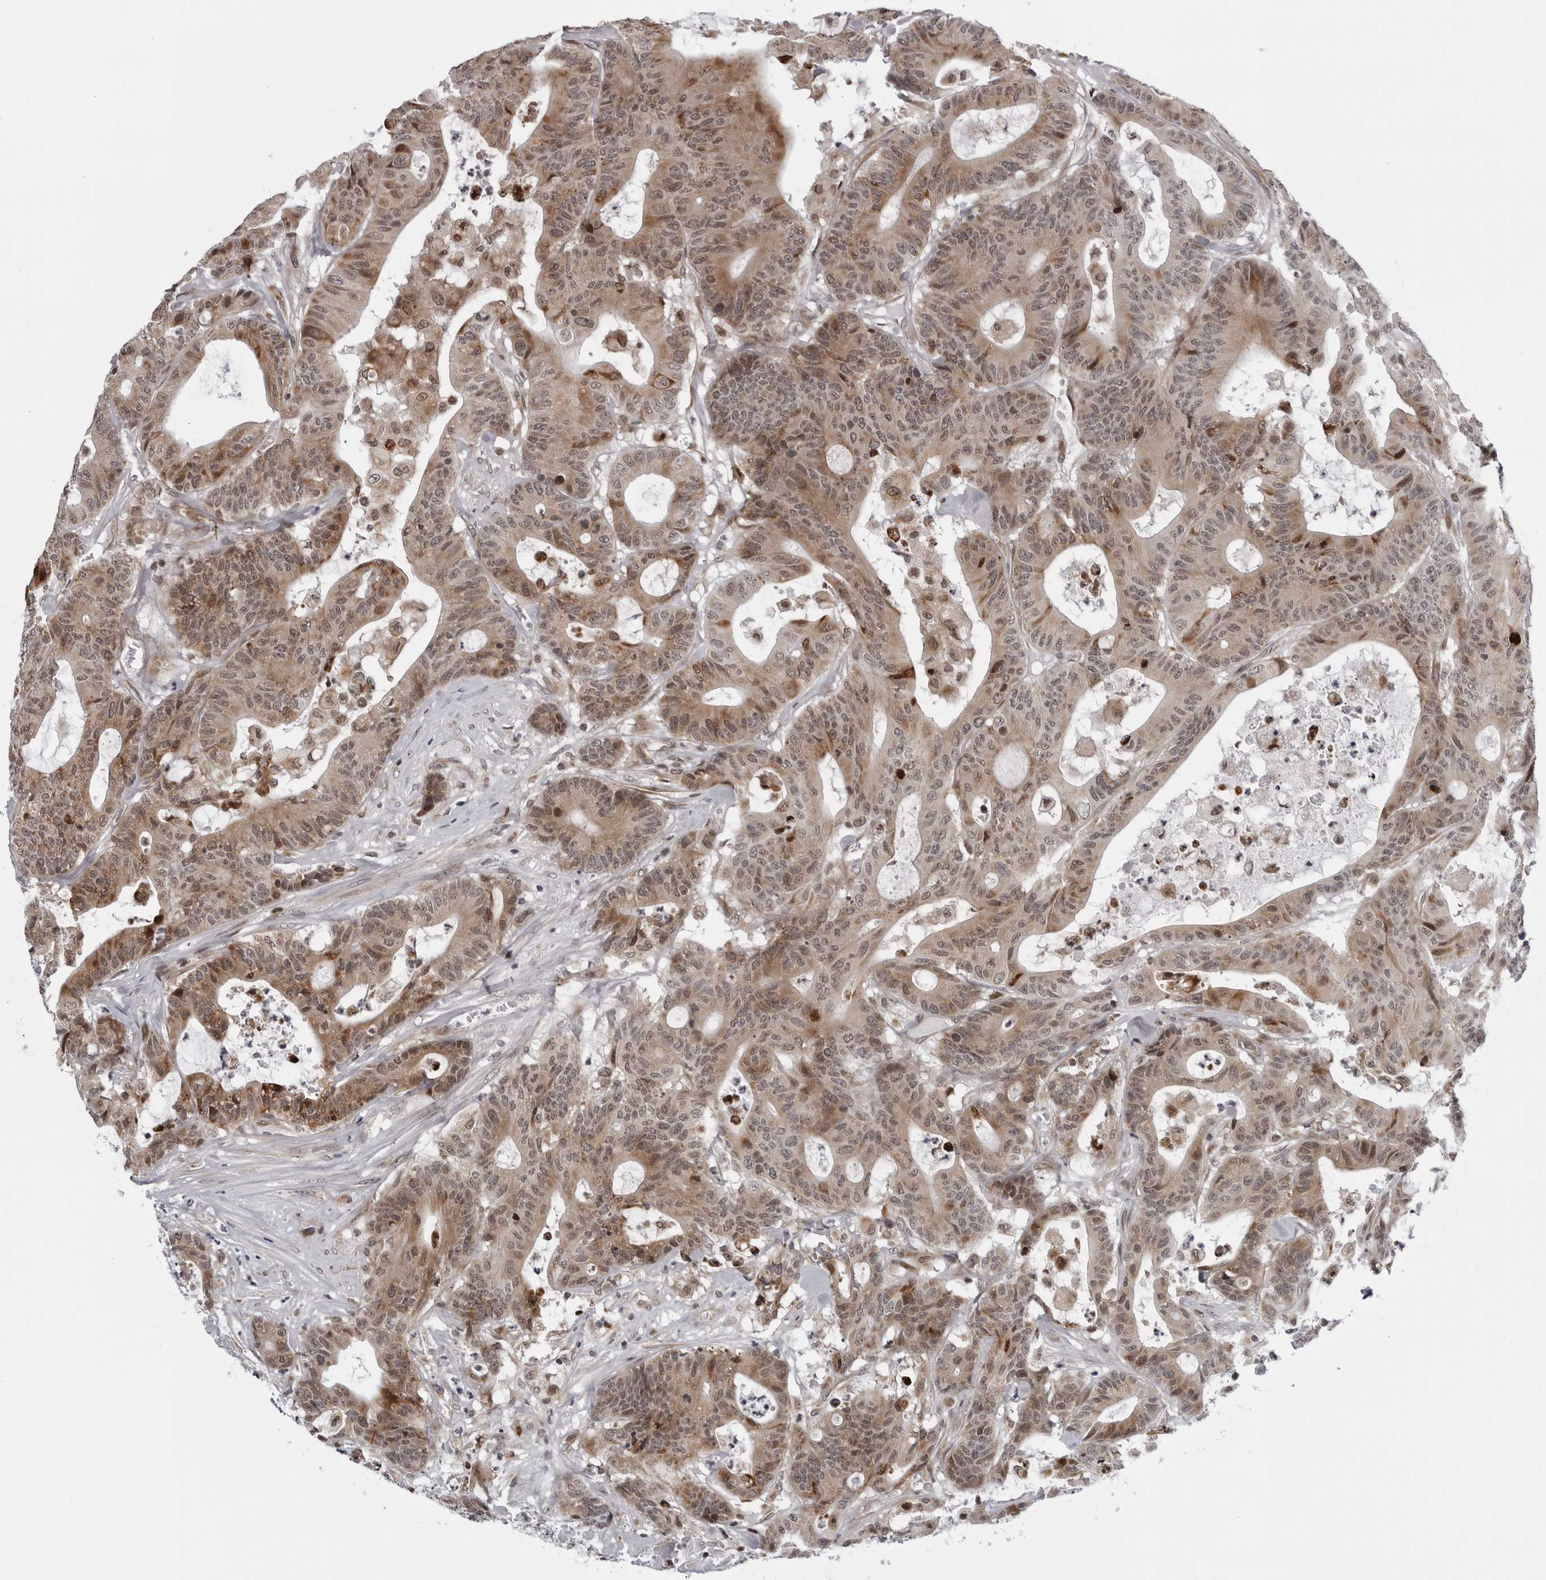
{"staining": {"intensity": "moderate", "quantity": ">75%", "location": "cytoplasmic/membranous"}, "tissue": "colorectal cancer", "cell_type": "Tumor cells", "image_type": "cancer", "snomed": [{"axis": "morphology", "description": "Adenocarcinoma, NOS"}, {"axis": "topography", "description": "Colon"}], "caption": "Brown immunohistochemical staining in human colorectal adenocarcinoma displays moderate cytoplasmic/membranous staining in approximately >75% of tumor cells. Using DAB (3,3'-diaminobenzidine) (brown) and hematoxylin (blue) stains, captured at high magnification using brightfield microscopy.", "gene": "GCSAML", "patient": {"sex": "female", "age": 84}}